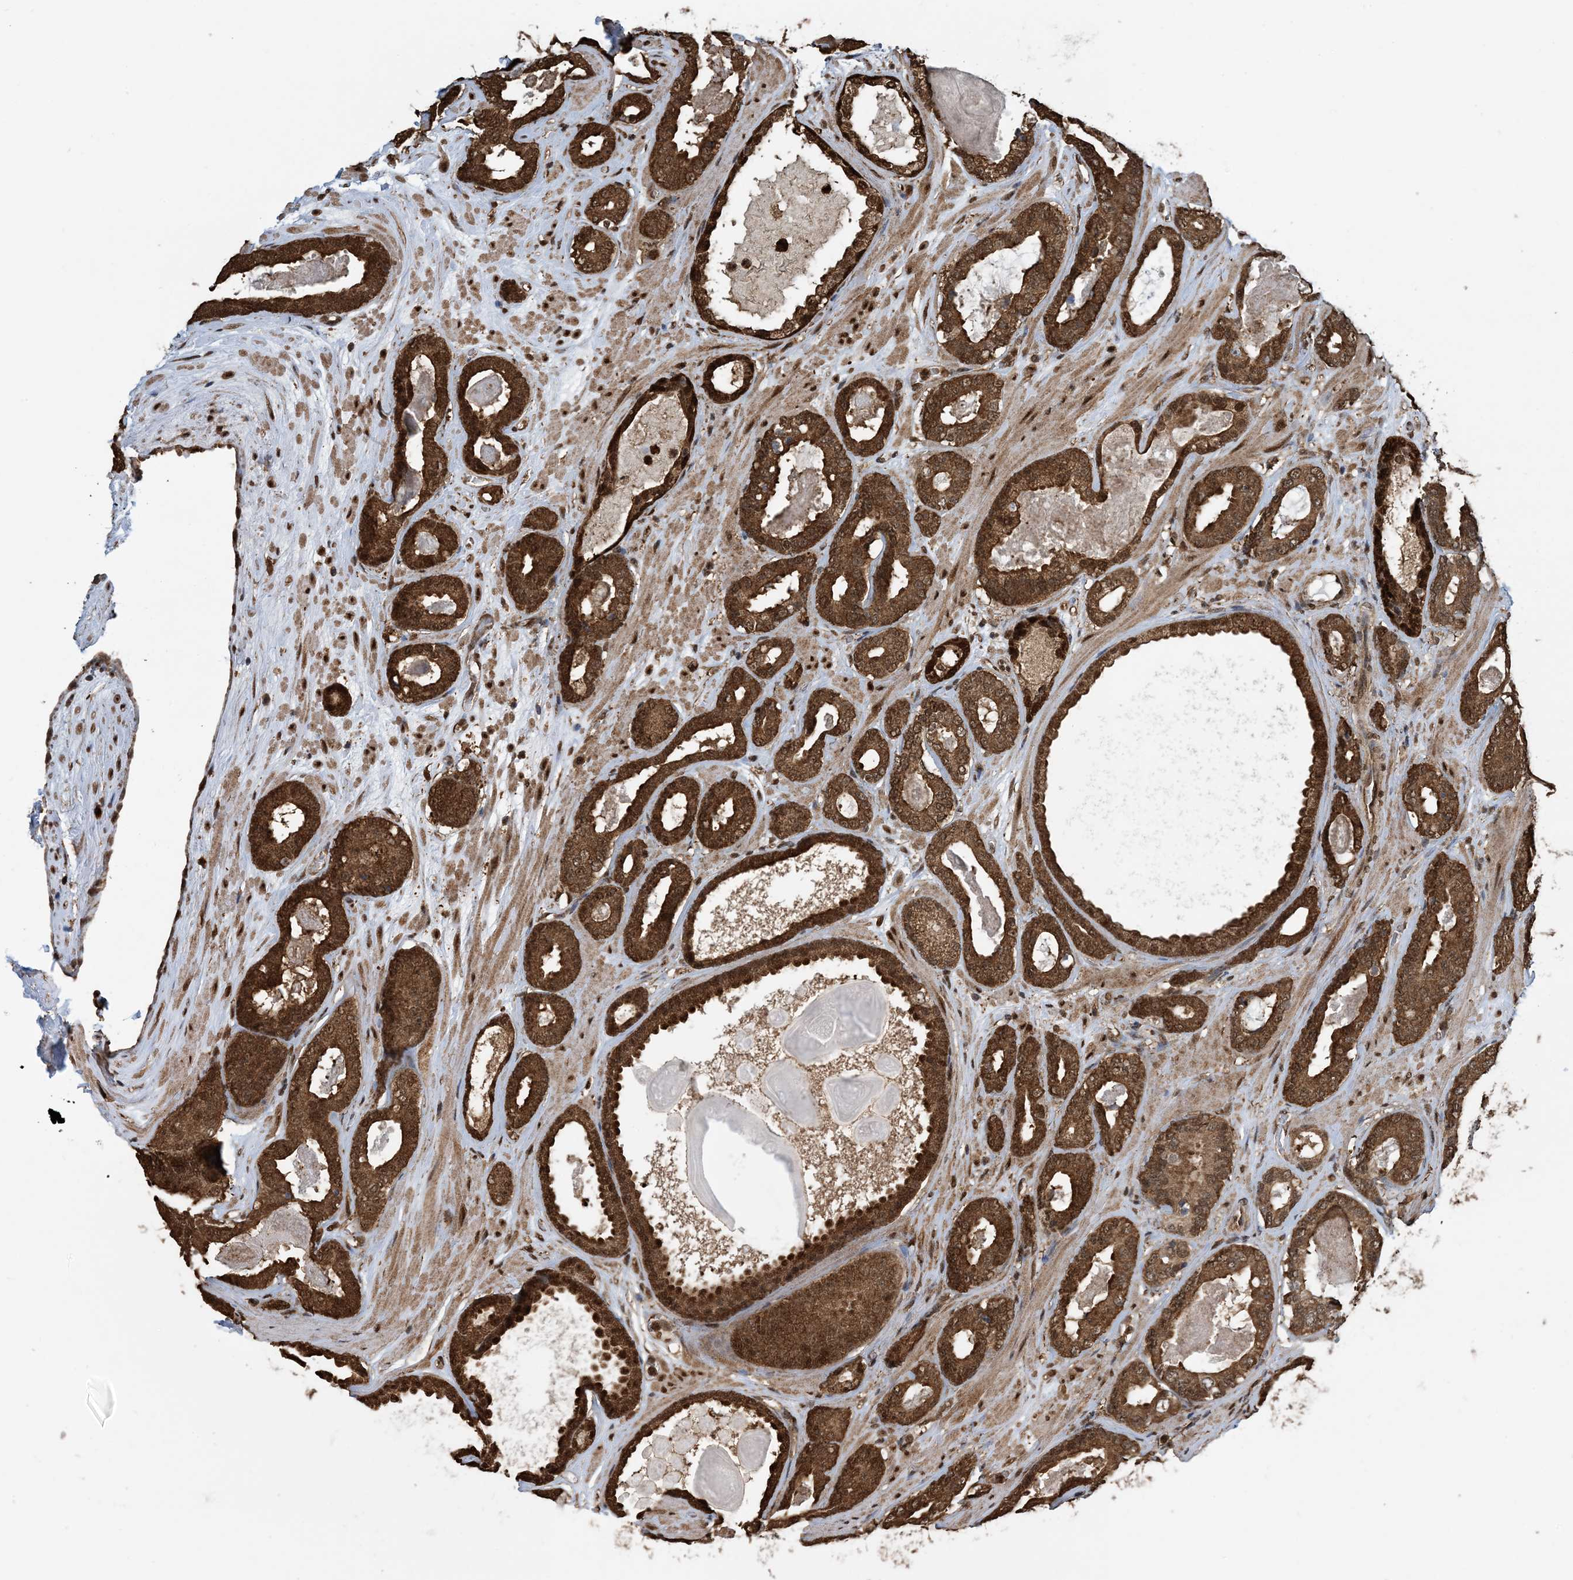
{"staining": {"intensity": "strong", "quantity": ">75%", "location": "cytoplasmic/membranous"}, "tissue": "prostate cancer", "cell_type": "Tumor cells", "image_type": "cancer", "snomed": [{"axis": "morphology", "description": "Adenocarcinoma, High grade"}, {"axis": "topography", "description": "Prostate"}], "caption": "DAB (3,3'-diaminobenzidine) immunohistochemical staining of prostate adenocarcinoma (high-grade) demonstrates strong cytoplasmic/membranous protein expression in about >75% of tumor cells. (brown staining indicates protein expression, while blue staining denotes nuclei).", "gene": "HSPA1A", "patient": {"sex": "male", "age": 60}}